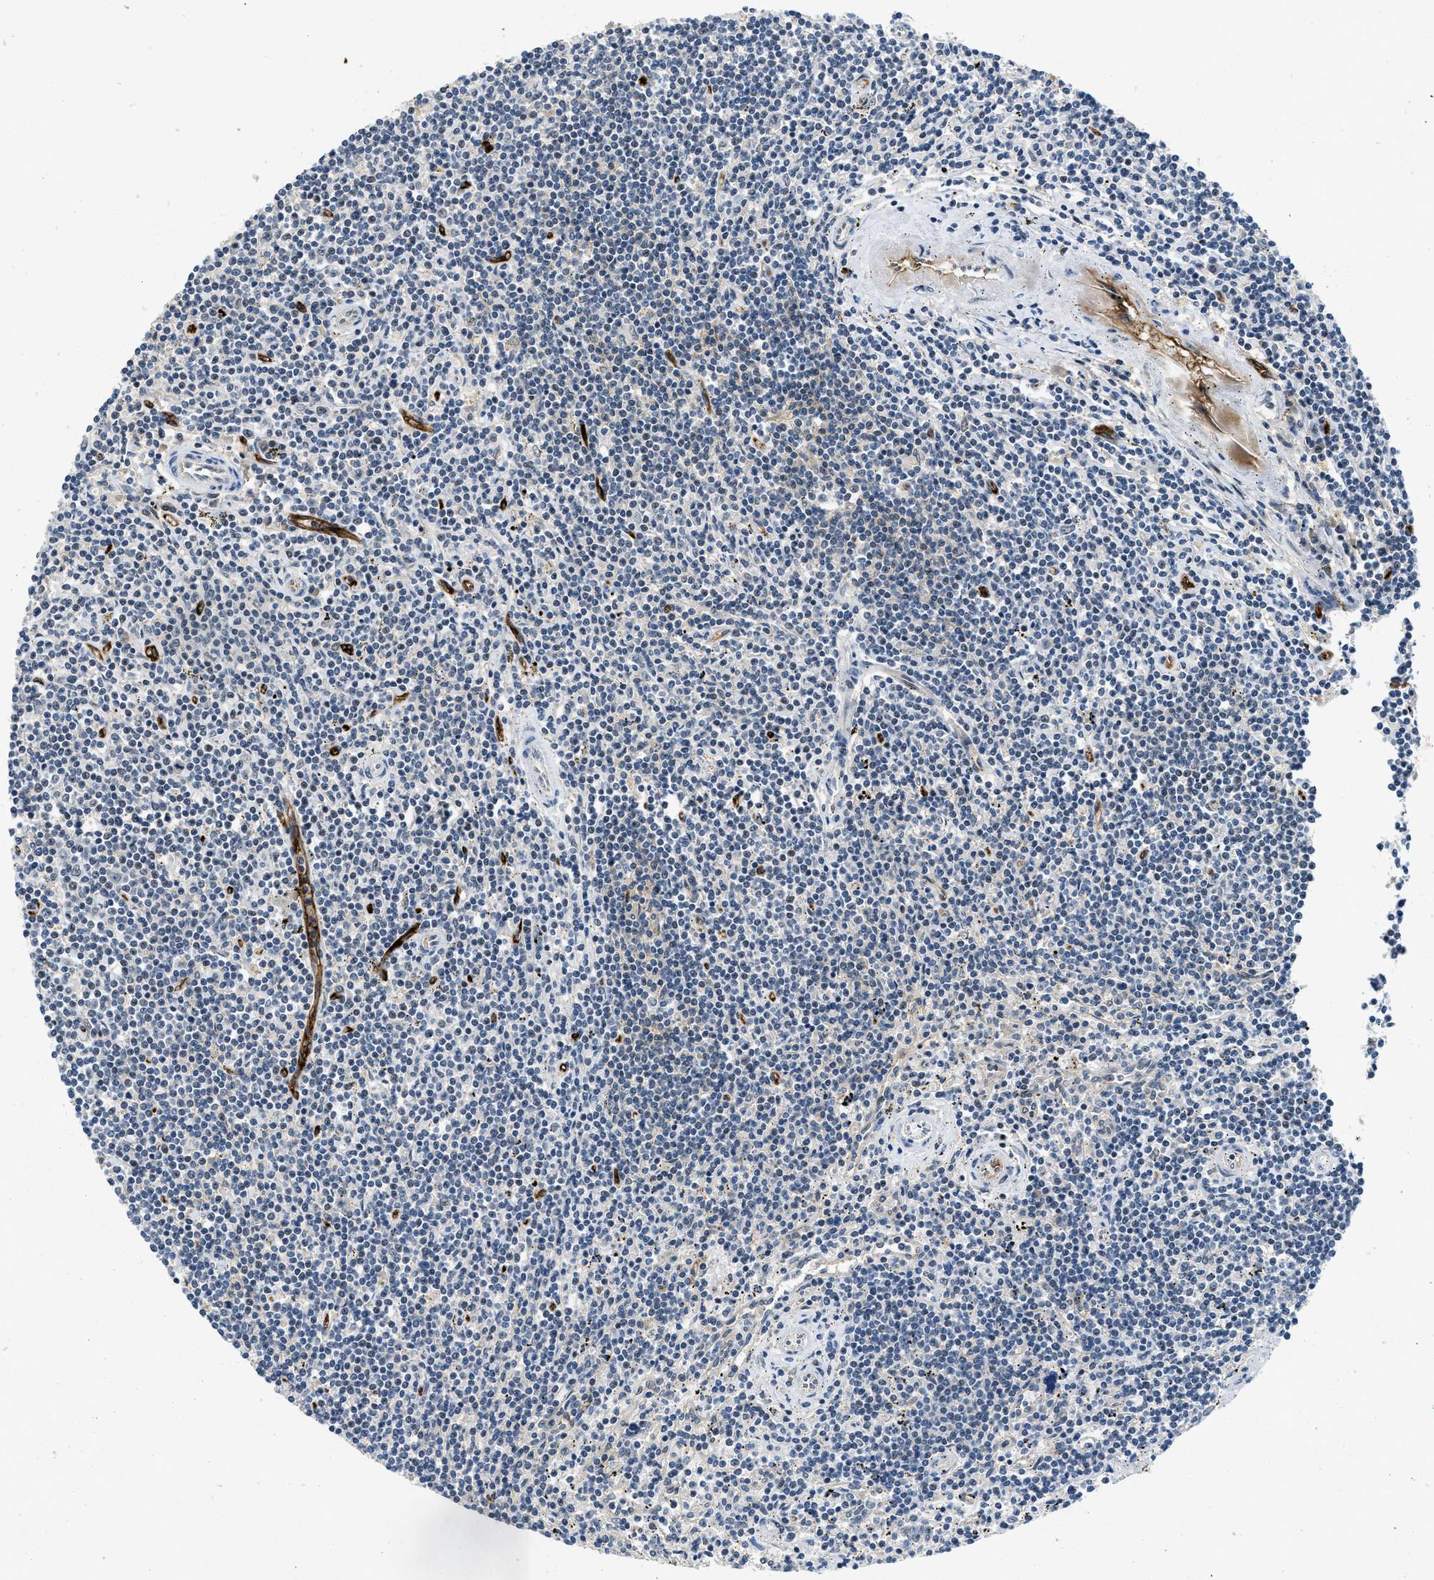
{"staining": {"intensity": "negative", "quantity": "none", "location": "none"}, "tissue": "lymphoma", "cell_type": "Tumor cells", "image_type": "cancer", "snomed": [{"axis": "morphology", "description": "Malignant lymphoma, non-Hodgkin's type, Low grade"}, {"axis": "topography", "description": "Spleen"}], "caption": "Tumor cells are negative for brown protein staining in low-grade malignant lymphoma, non-Hodgkin's type.", "gene": "SLCO2A1", "patient": {"sex": "male", "age": 76}}